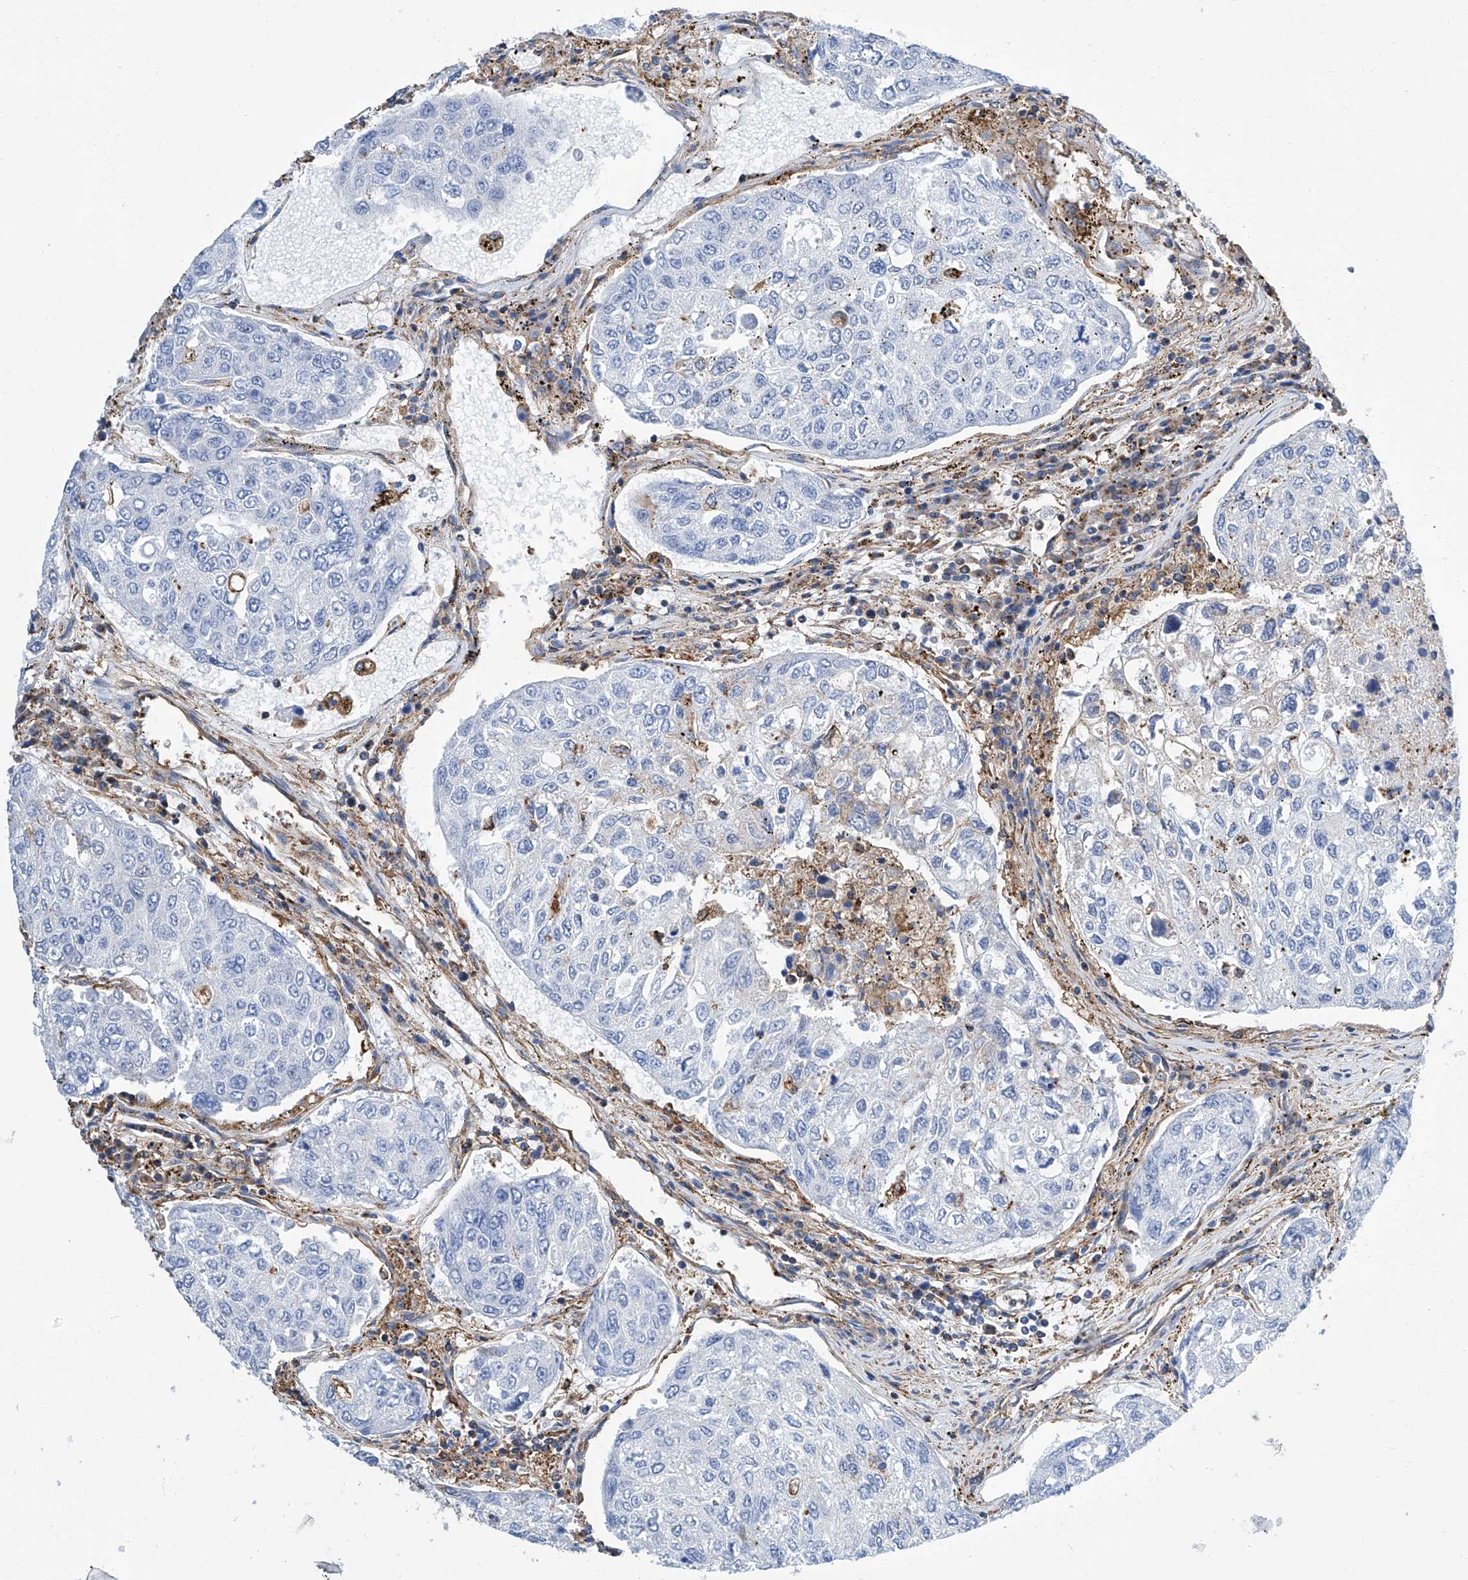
{"staining": {"intensity": "negative", "quantity": "none", "location": "none"}, "tissue": "urothelial cancer", "cell_type": "Tumor cells", "image_type": "cancer", "snomed": [{"axis": "morphology", "description": "Urothelial carcinoma, High grade"}, {"axis": "topography", "description": "Lymph node"}, {"axis": "topography", "description": "Urinary bladder"}], "caption": "Tumor cells show no significant positivity in high-grade urothelial carcinoma.", "gene": "GPT", "patient": {"sex": "male", "age": 51}}